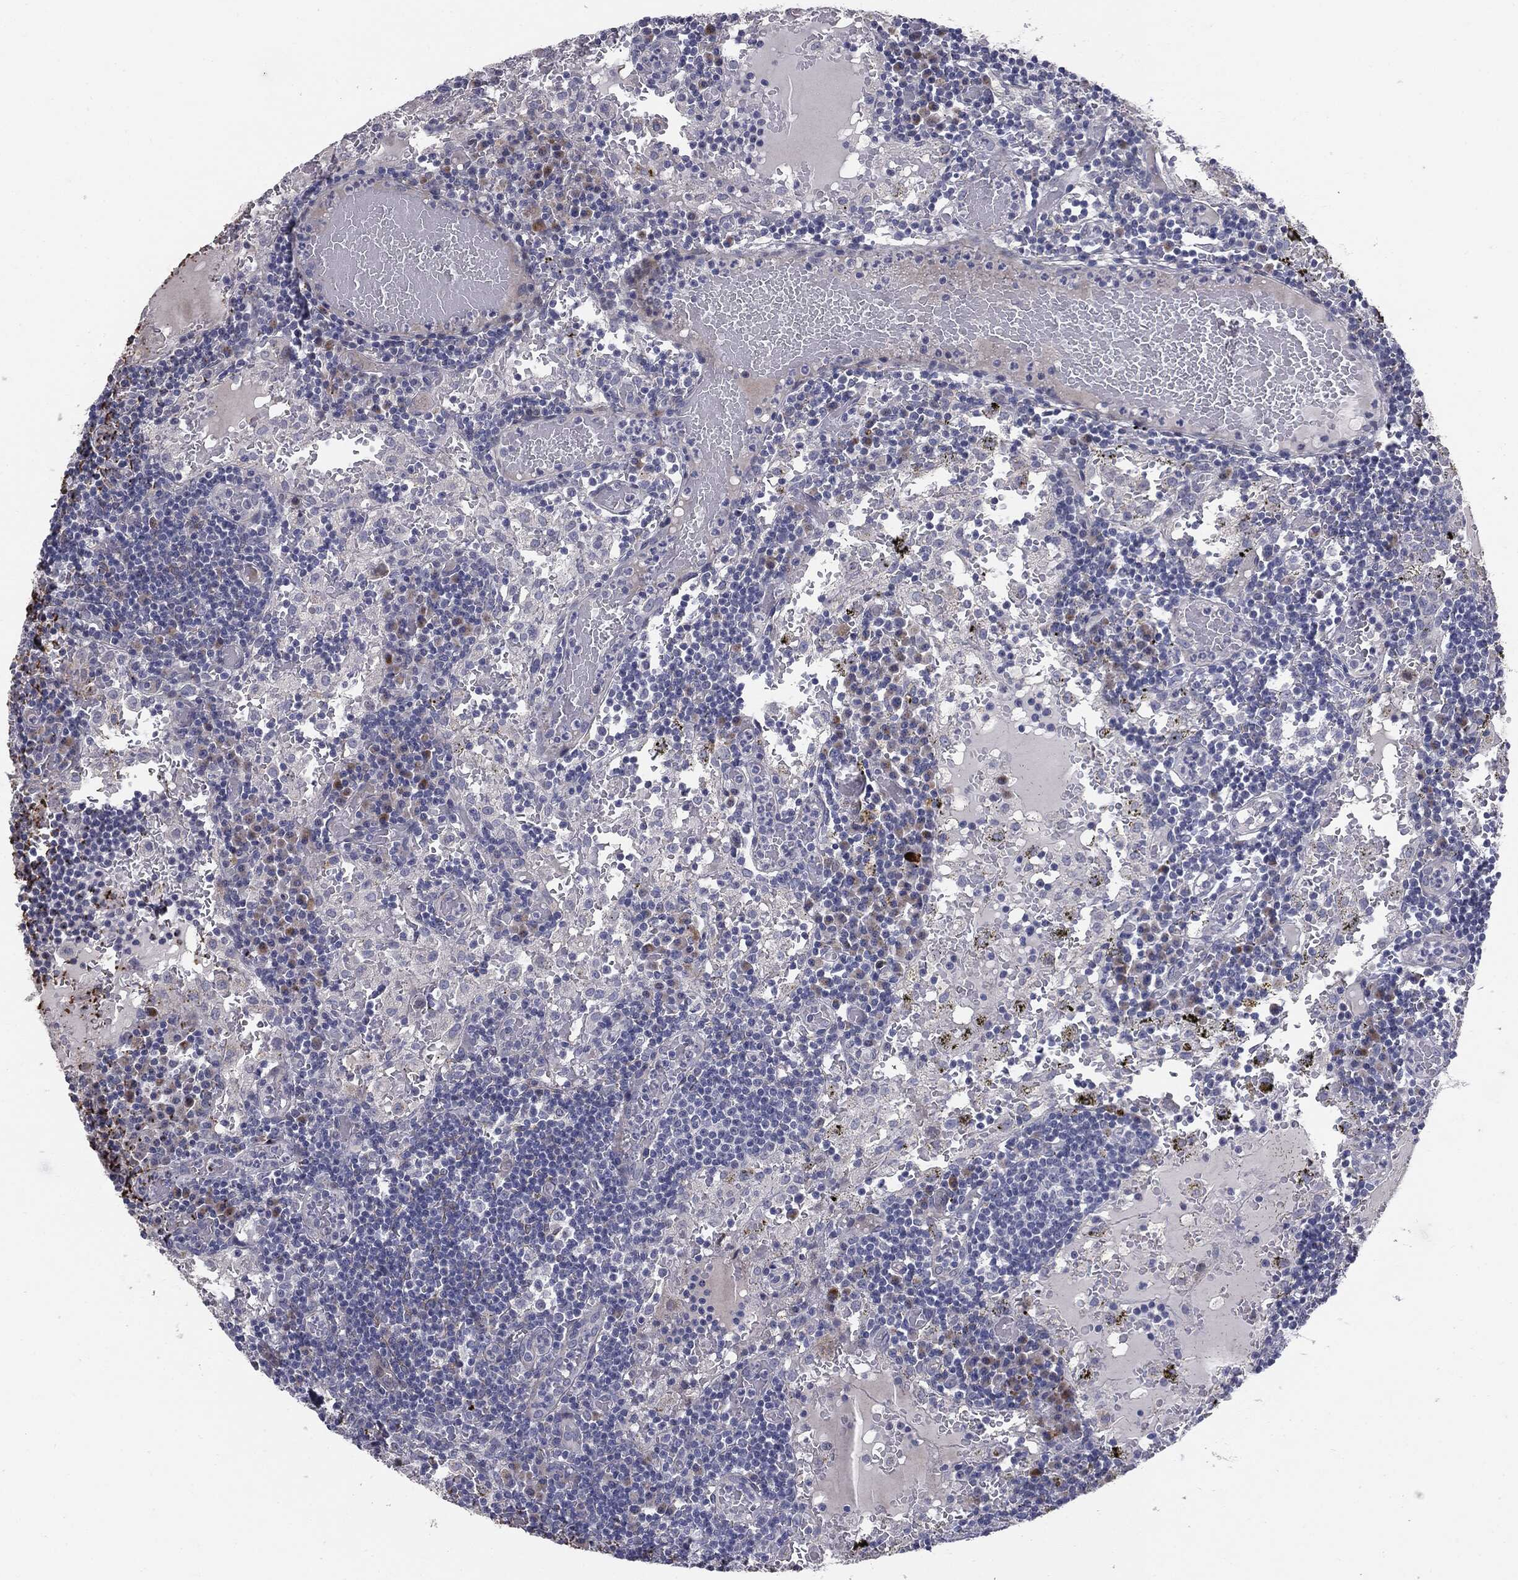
{"staining": {"intensity": "negative", "quantity": "none", "location": "none"}, "tissue": "lymph node", "cell_type": "Germinal center cells", "image_type": "normal", "snomed": [{"axis": "morphology", "description": "Normal tissue, NOS"}, {"axis": "topography", "description": "Lymph node"}], "caption": "Human lymph node stained for a protein using IHC displays no expression in germinal center cells.", "gene": "KRT5", "patient": {"sex": "male", "age": 62}}